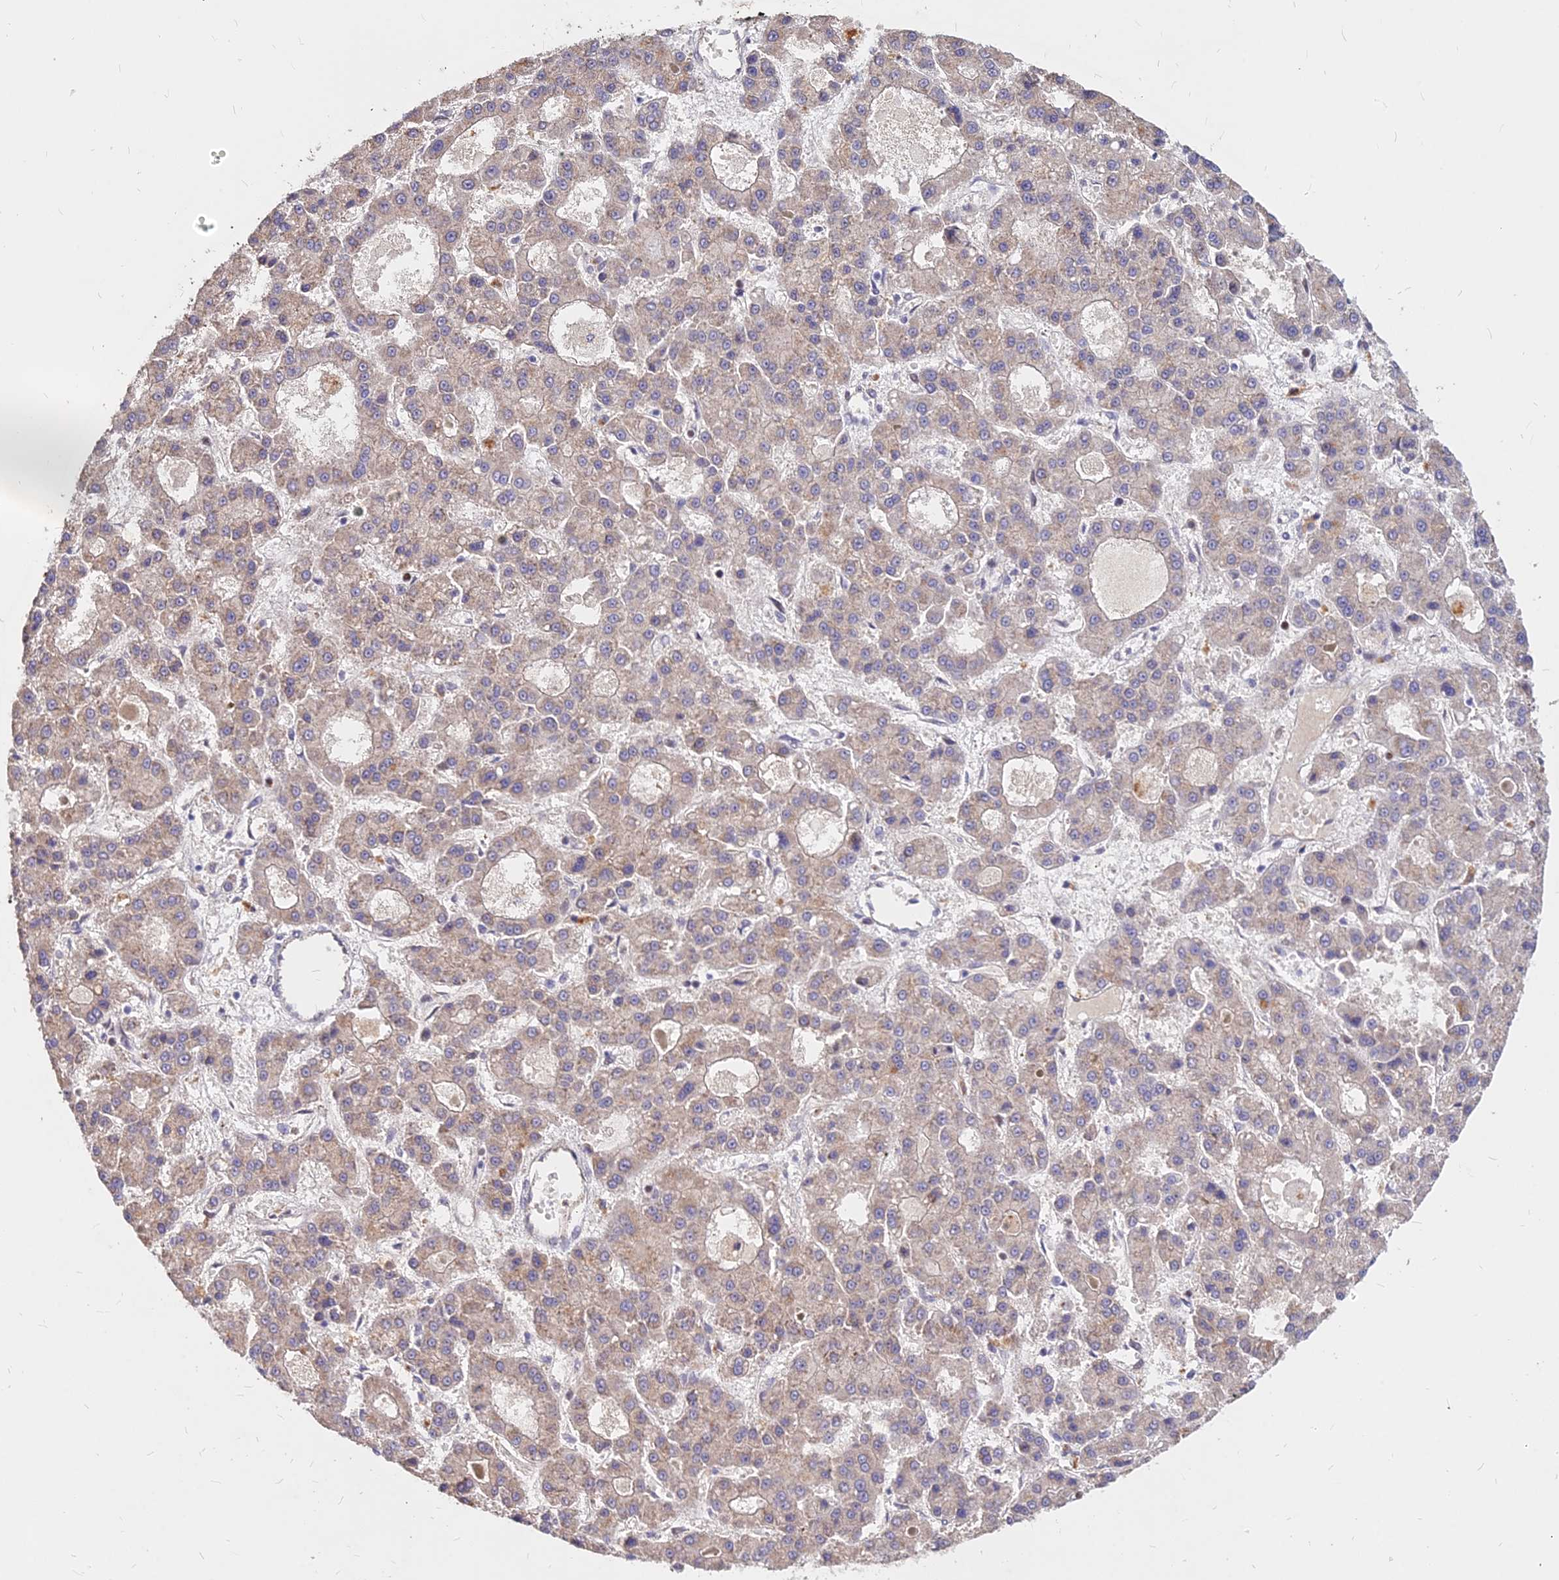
{"staining": {"intensity": "weak", "quantity": ">75%", "location": "cytoplasmic/membranous"}, "tissue": "liver cancer", "cell_type": "Tumor cells", "image_type": "cancer", "snomed": [{"axis": "morphology", "description": "Carcinoma, Hepatocellular, NOS"}, {"axis": "topography", "description": "Liver"}], "caption": "The micrograph demonstrates staining of hepatocellular carcinoma (liver), revealing weak cytoplasmic/membranous protein staining (brown color) within tumor cells.", "gene": "C11orf68", "patient": {"sex": "male", "age": 70}}